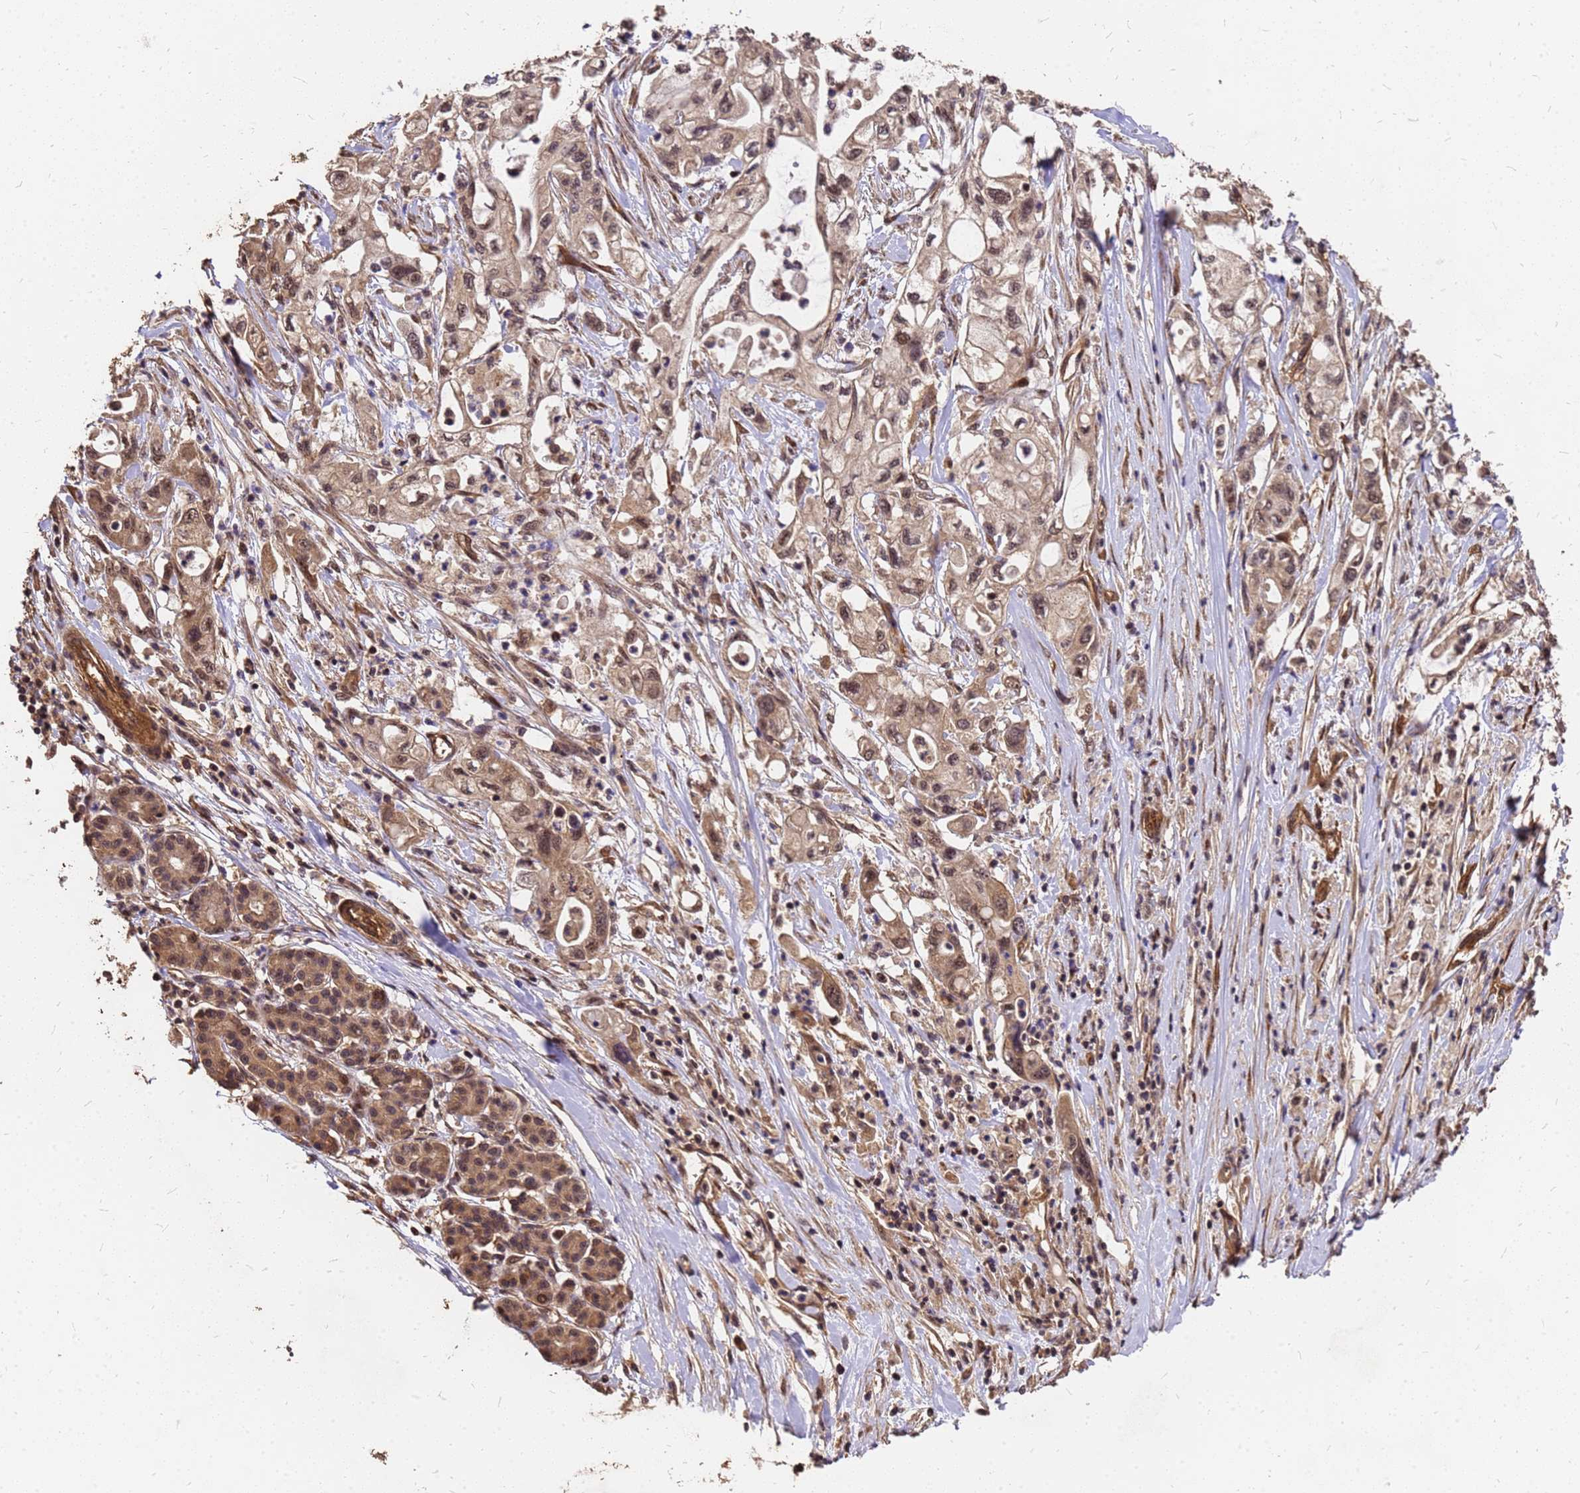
{"staining": {"intensity": "moderate", "quantity": ">75%", "location": "cytoplasmic/membranous,nuclear"}, "tissue": "pancreatic cancer", "cell_type": "Tumor cells", "image_type": "cancer", "snomed": [{"axis": "morphology", "description": "Adenocarcinoma, NOS"}, {"axis": "topography", "description": "Pancreas"}], "caption": "High-power microscopy captured an immunohistochemistry (IHC) image of adenocarcinoma (pancreatic), revealing moderate cytoplasmic/membranous and nuclear staining in about >75% of tumor cells.", "gene": "GPATCH8", "patient": {"sex": "male", "age": 79}}